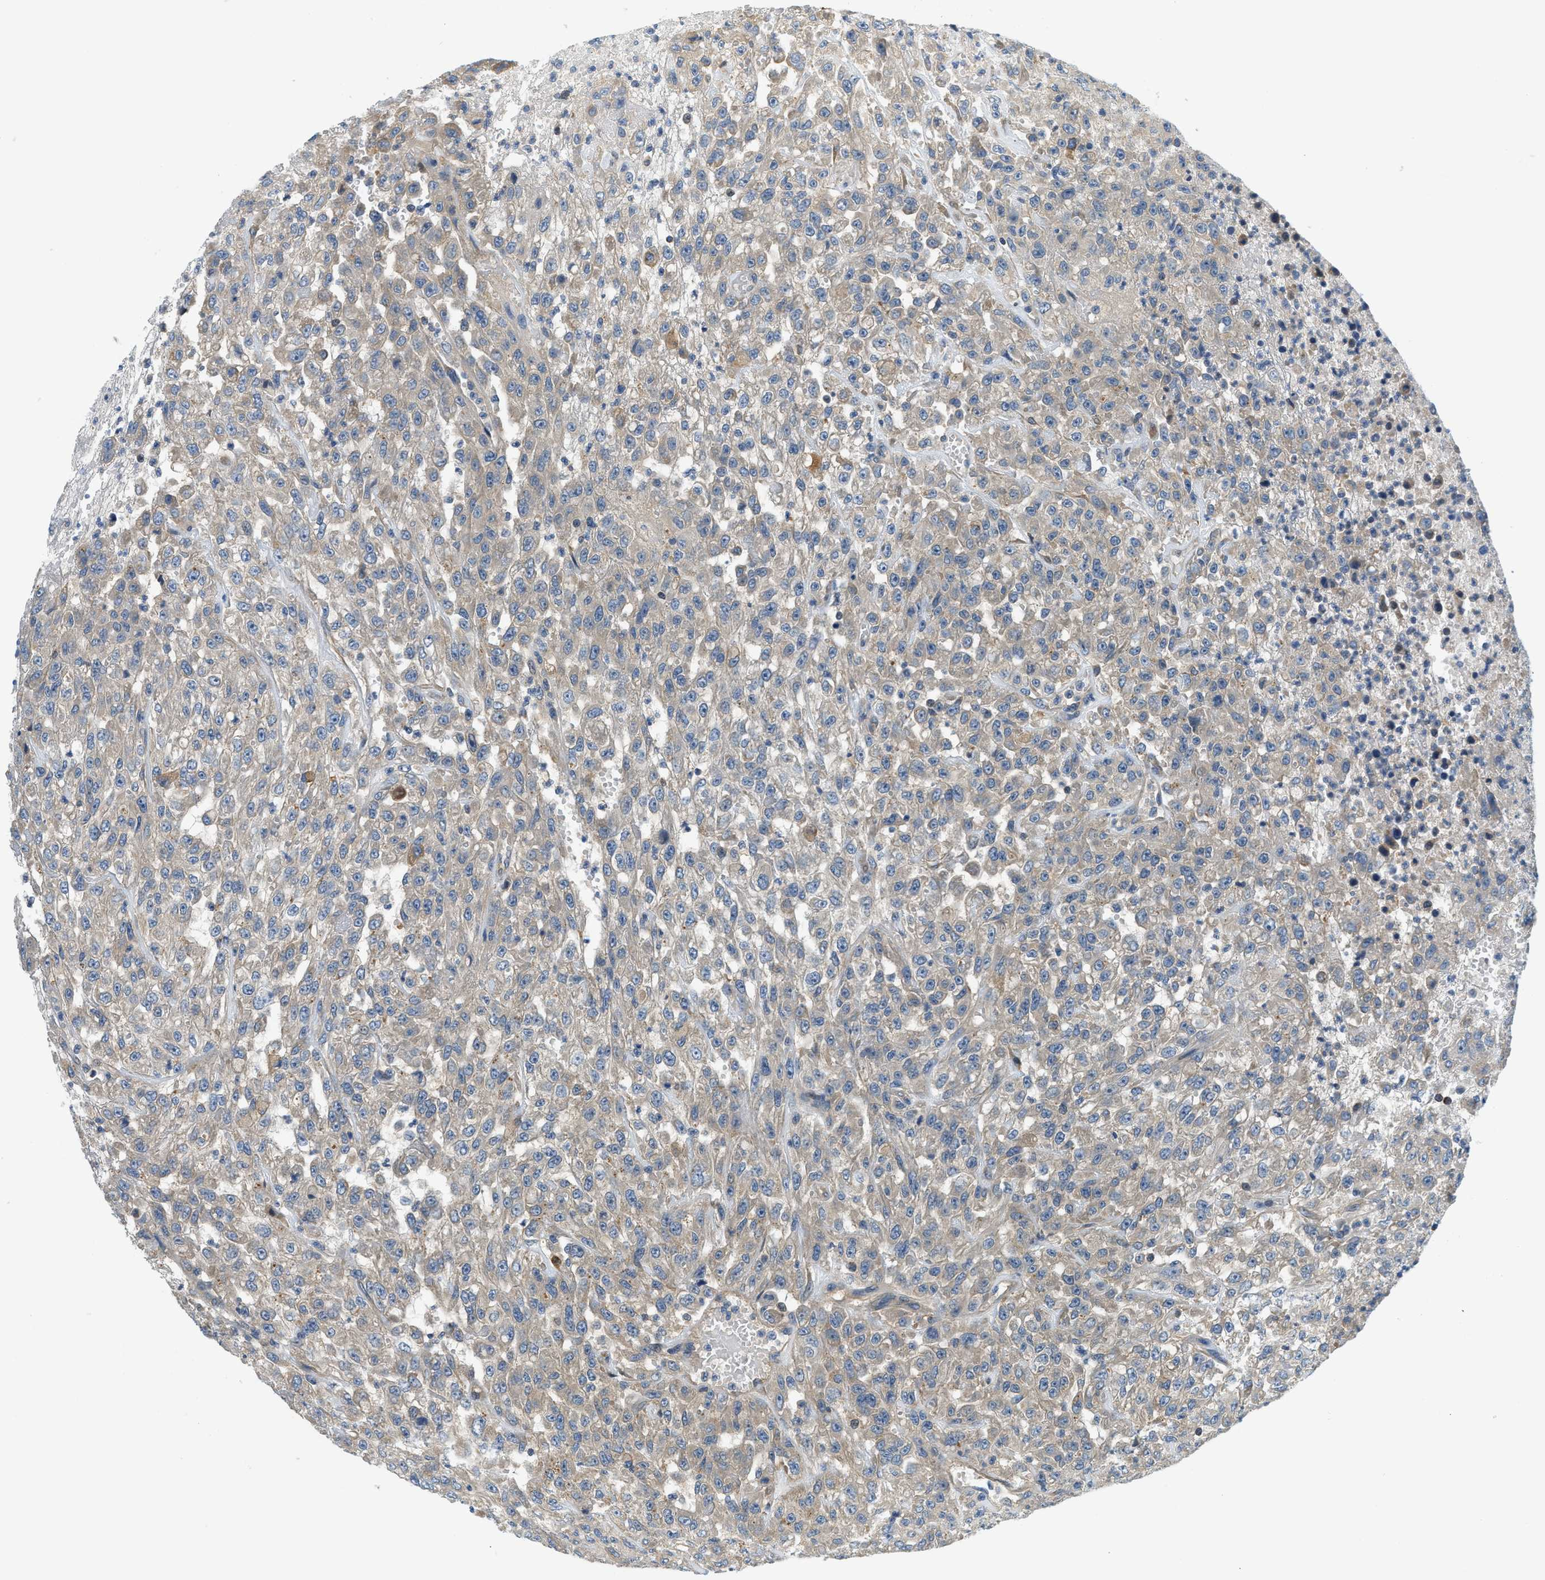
{"staining": {"intensity": "weak", "quantity": "25%-75%", "location": "cytoplasmic/membranous"}, "tissue": "urothelial cancer", "cell_type": "Tumor cells", "image_type": "cancer", "snomed": [{"axis": "morphology", "description": "Urothelial carcinoma, High grade"}, {"axis": "topography", "description": "Urinary bladder"}], "caption": "DAB (3,3'-diaminobenzidine) immunohistochemical staining of human urothelial cancer shows weak cytoplasmic/membranous protein expression in approximately 25%-75% of tumor cells.", "gene": "KCNK1", "patient": {"sex": "male", "age": 46}}